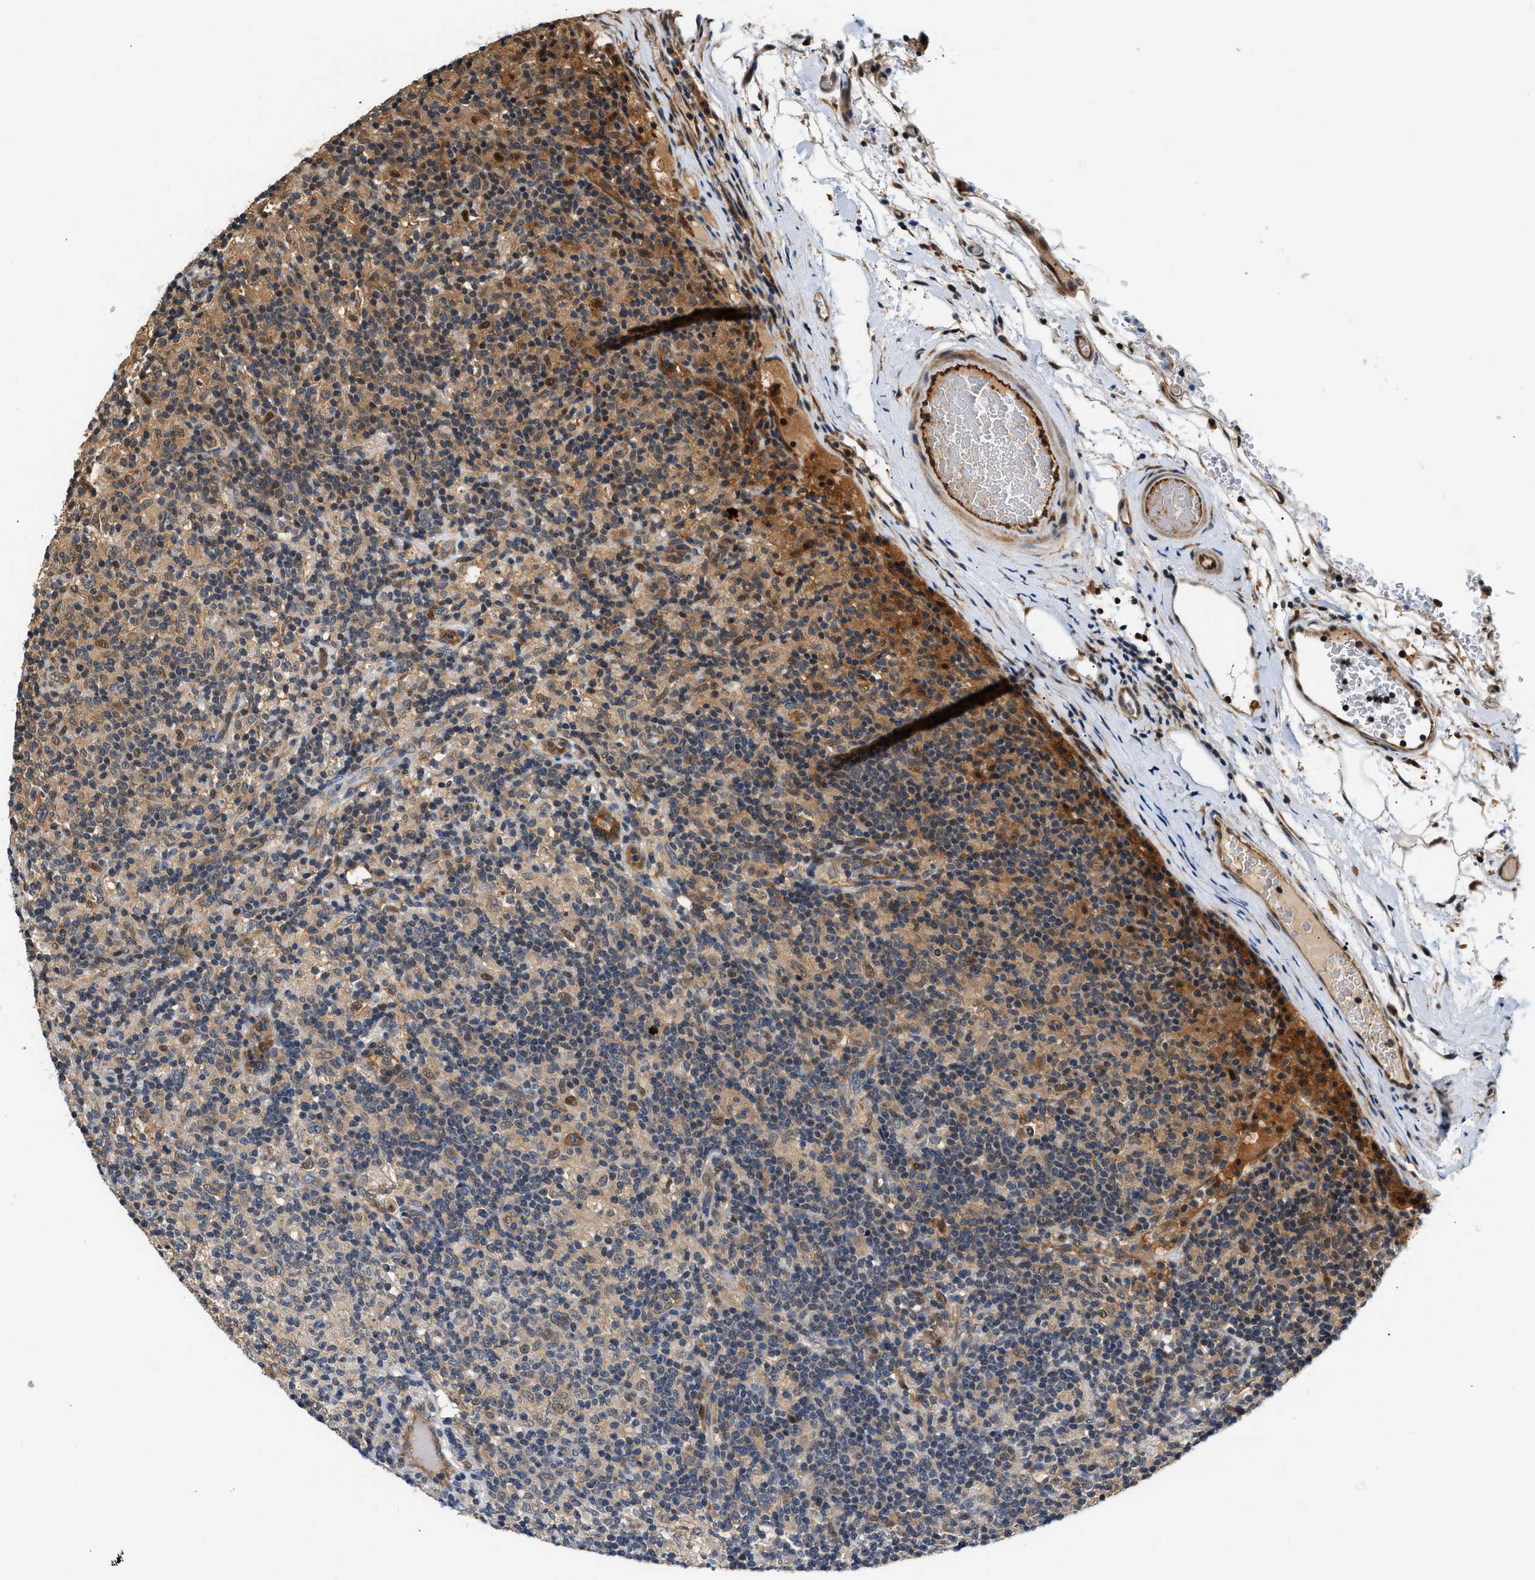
{"staining": {"intensity": "negative", "quantity": "none", "location": "none"}, "tissue": "lymphoma", "cell_type": "Tumor cells", "image_type": "cancer", "snomed": [{"axis": "morphology", "description": "Hodgkin's disease, NOS"}, {"axis": "topography", "description": "Lymph node"}], "caption": "High power microscopy micrograph of an IHC histopathology image of lymphoma, revealing no significant expression in tumor cells.", "gene": "TUT7", "patient": {"sex": "male", "age": 70}}